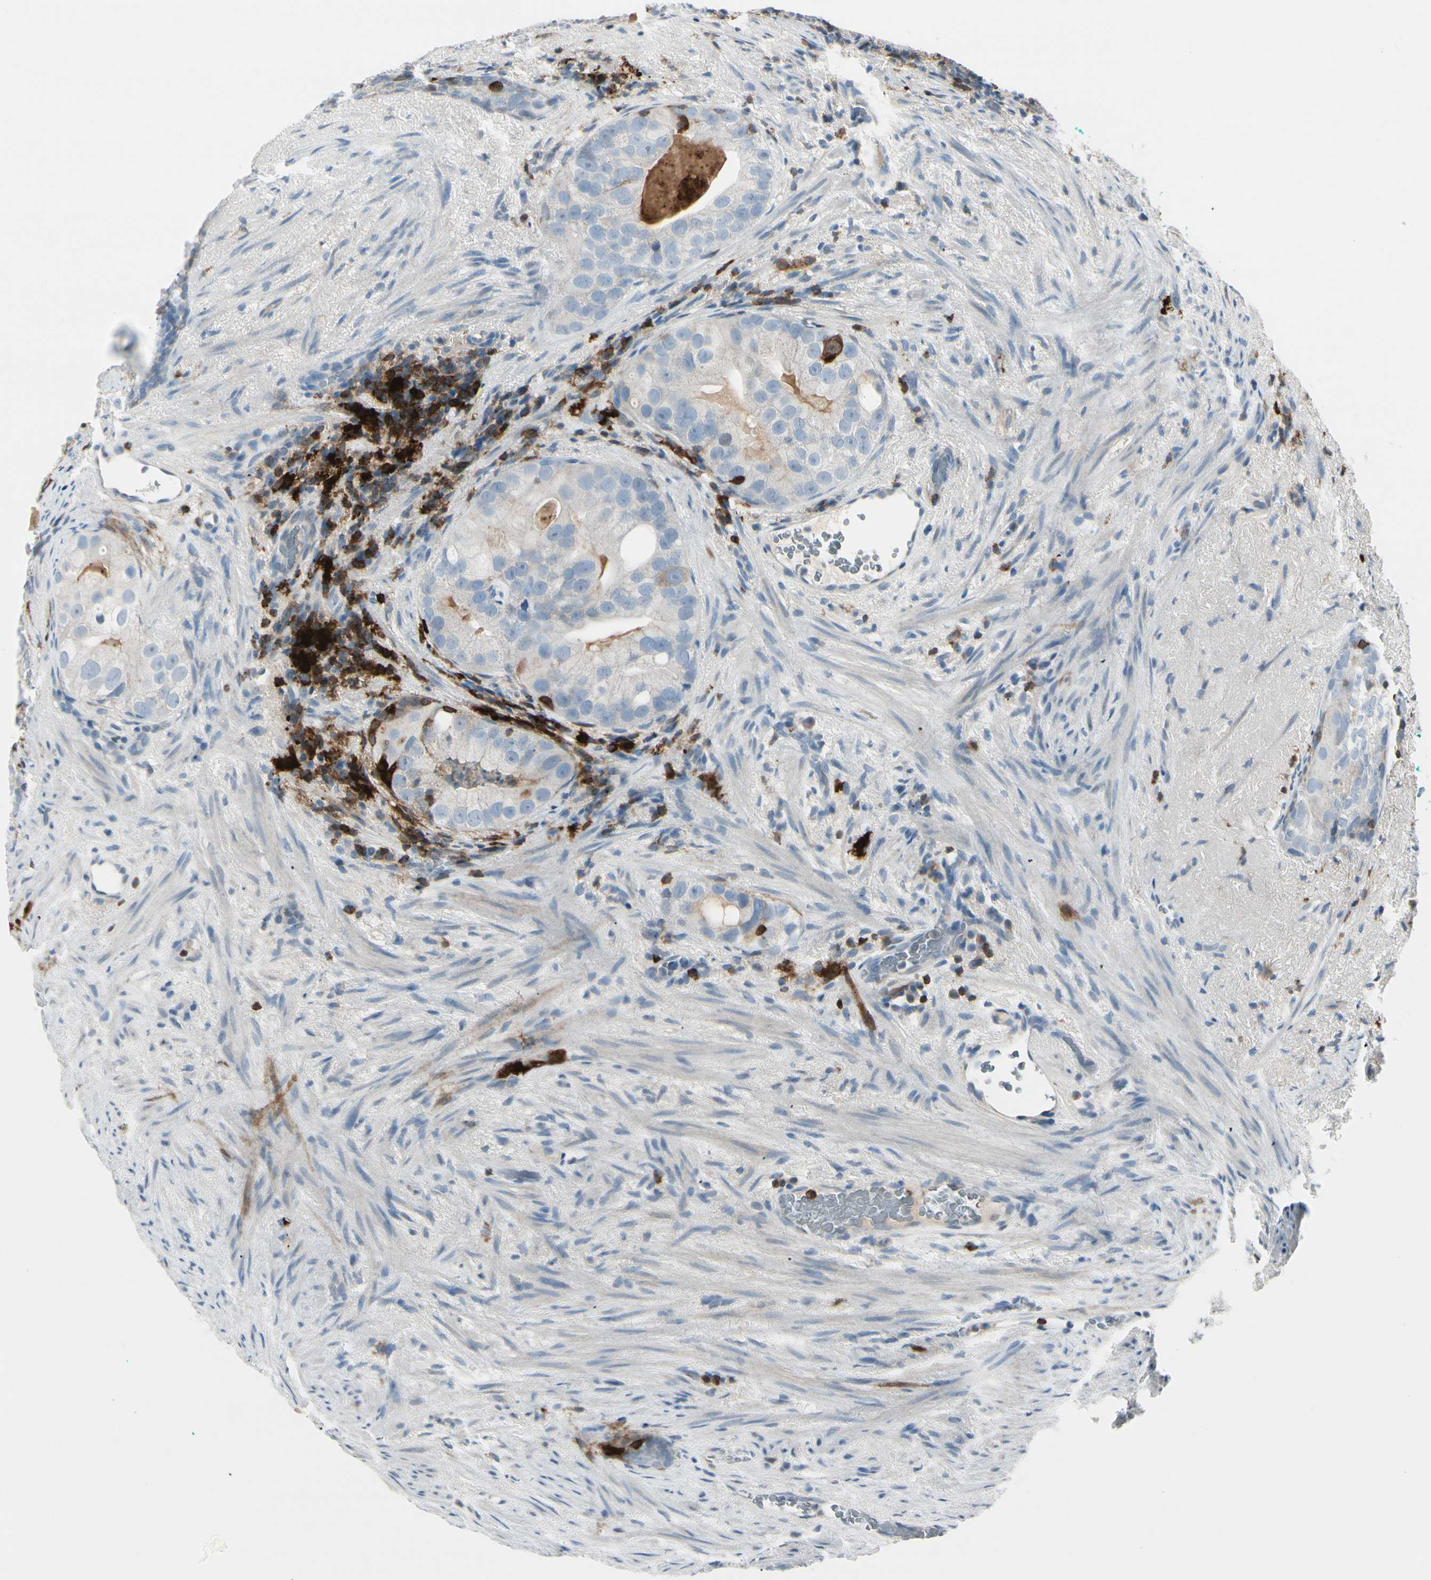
{"staining": {"intensity": "negative", "quantity": "none", "location": "none"}, "tissue": "prostate cancer", "cell_type": "Tumor cells", "image_type": "cancer", "snomed": [{"axis": "morphology", "description": "Adenocarcinoma, High grade"}, {"axis": "topography", "description": "Prostate"}], "caption": "A histopathology image of human adenocarcinoma (high-grade) (prostate) is negative for staining in tumor cells.", "gene": "TRAF1", "patient": {"sex": "male", "age": 66}}